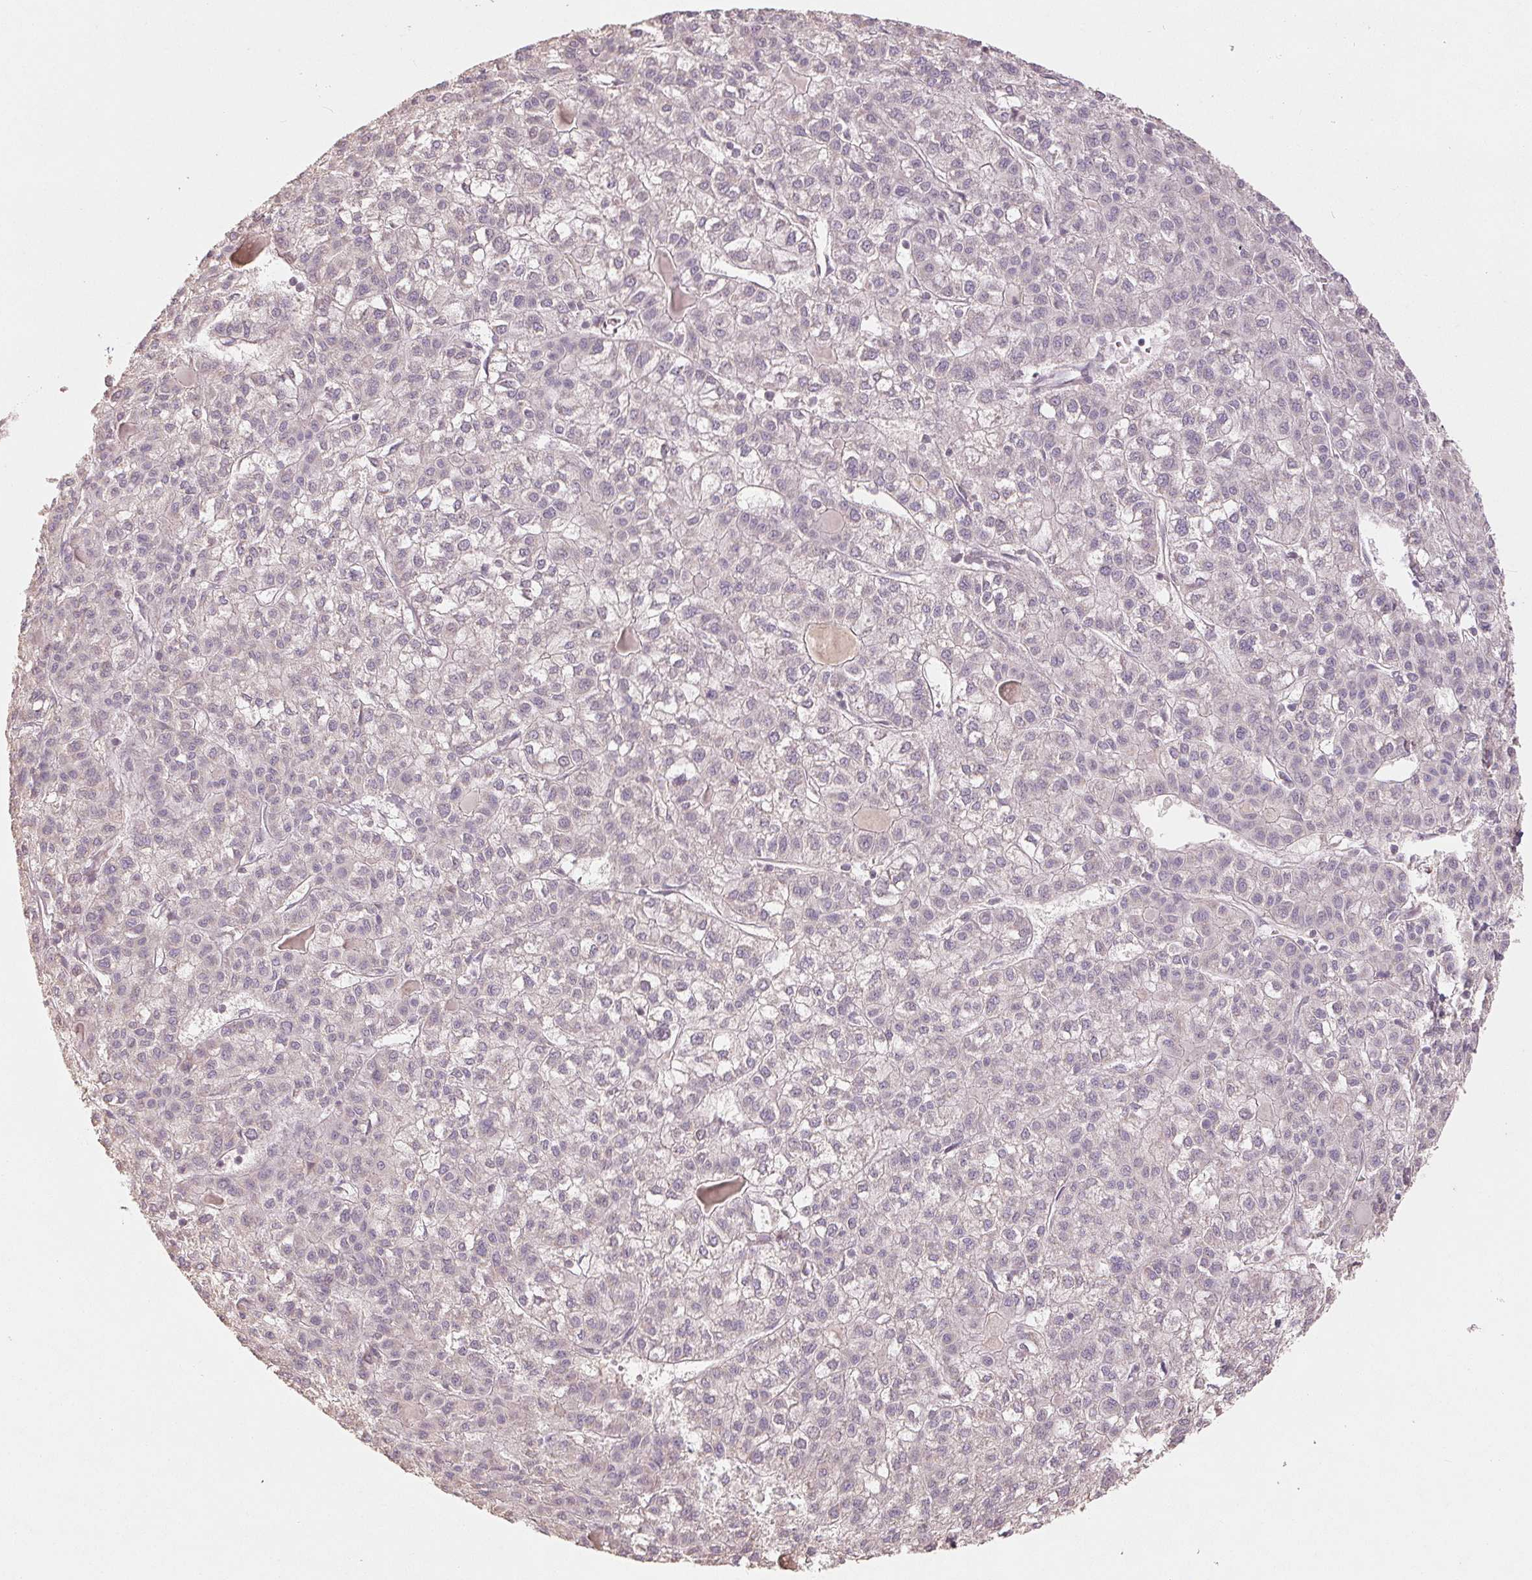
{"staining": {"intensity": "negative", "quantity": "none", "location": "none"}, "tissue": "liver cancer", "cell_type": "Tumor cells", "image_type": "cancer", "snomed": [{"axis": "morphology", "description": "Carcinoma, Hepatocellular, NOS"}, {"axis": "topography", "description": "Liver"}], "caption": "The histopathology image displays no staining of tumor cells in liver cancer (hepatocellular carcinoma). Nuclei are stained in blue.", "gene": "COX14", "patient": {"sex": "female", "age": 43}}